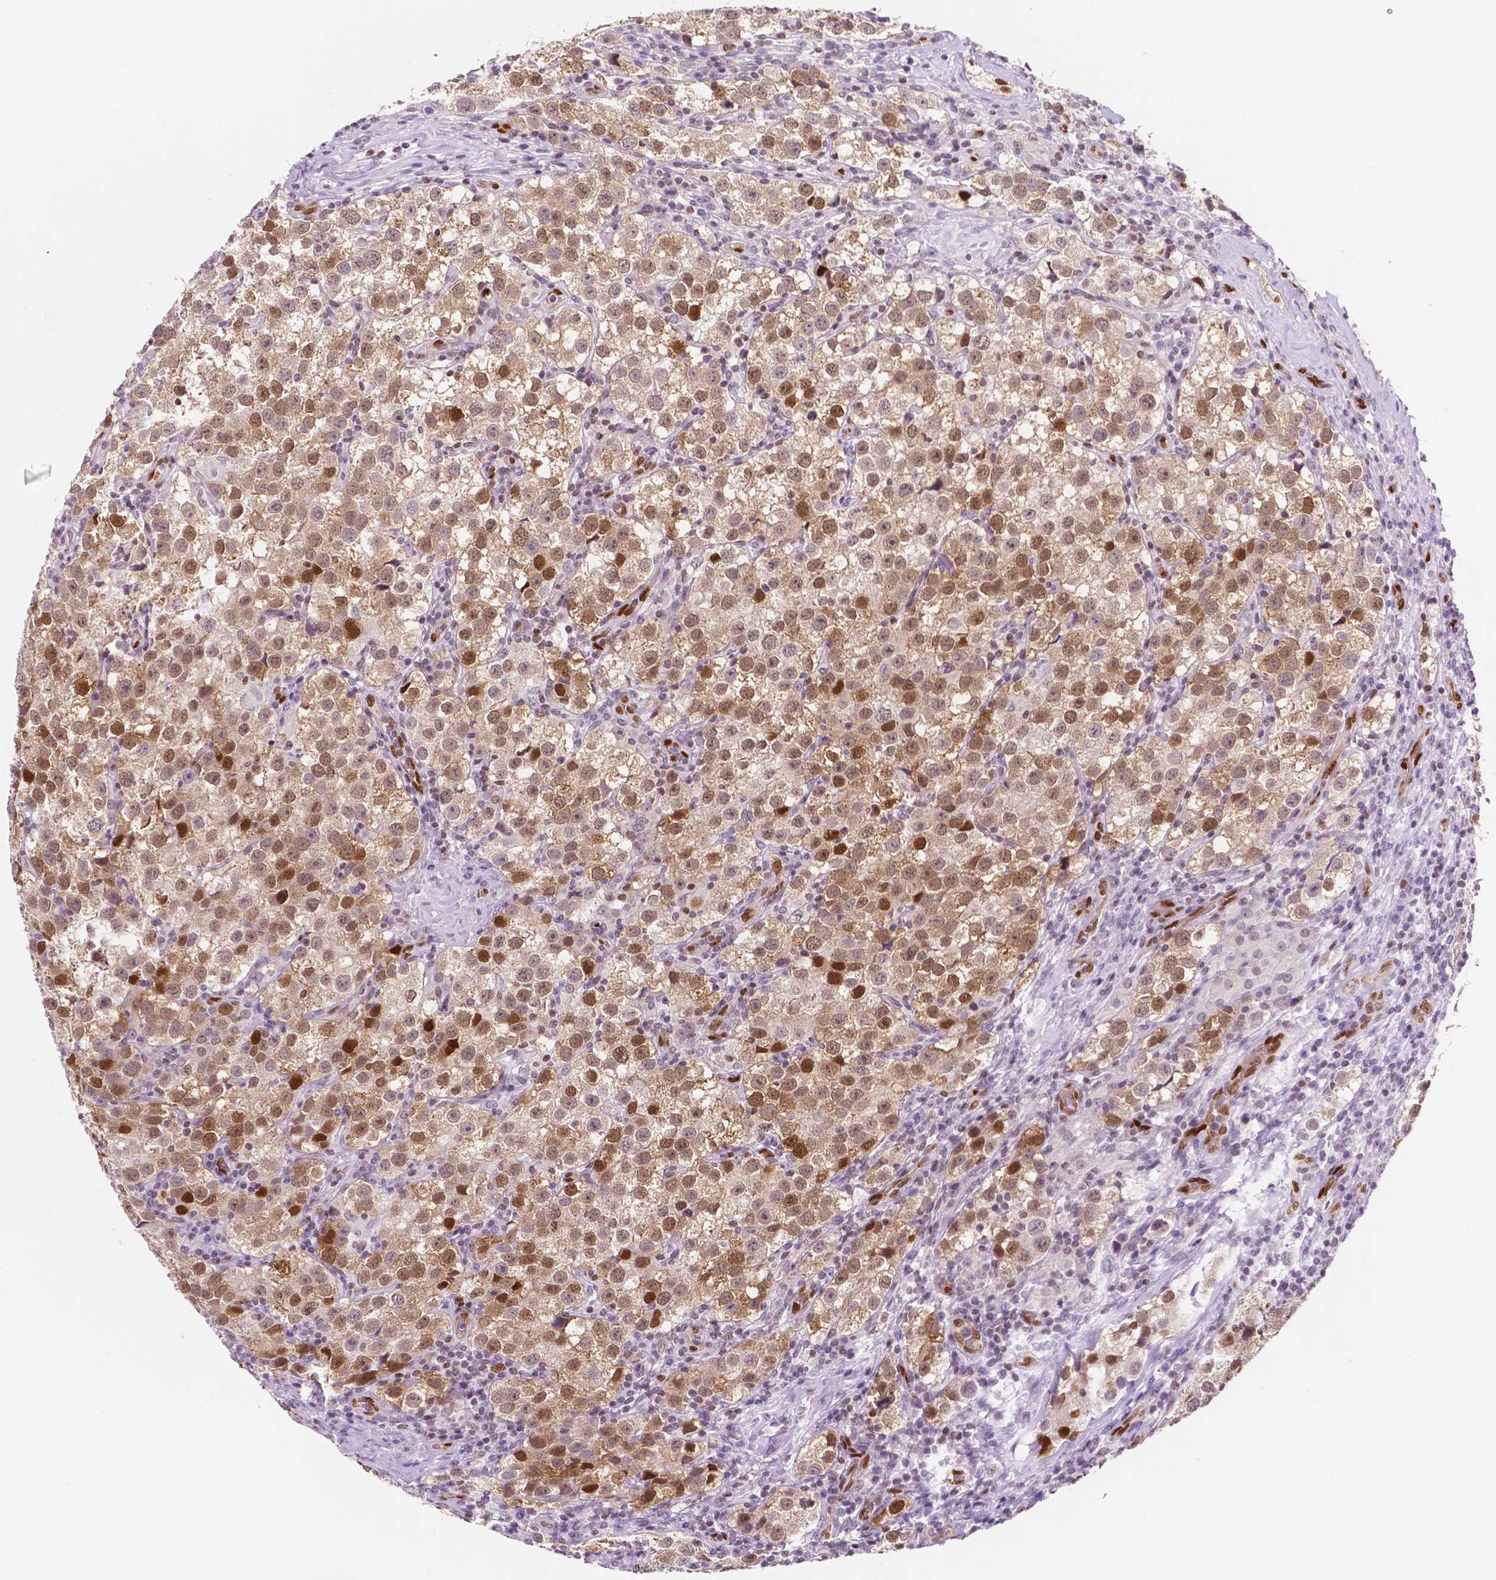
{"staining": {"intensity": "moderate", "quantity": ">75%", "location": "nuclear"}, "tissue": "testis cancer", "cell_type": "Tumor cells", "image_type": "cancer", "snomed": [{"axis": "morphology", "description": "Seminoma, NOS"}, {"axis": "topography", "description": "Testis"}], "caption": "Immunohistochemical staining of testis cancer (seminoma) shows medium levels of moderate nuclear protein expression in about >75% of tumor cells. The protein is shown in brown color, while the nuclei are stained blue.", "gene": "ERF", "patient": {"sex": "male", "age": 37}}